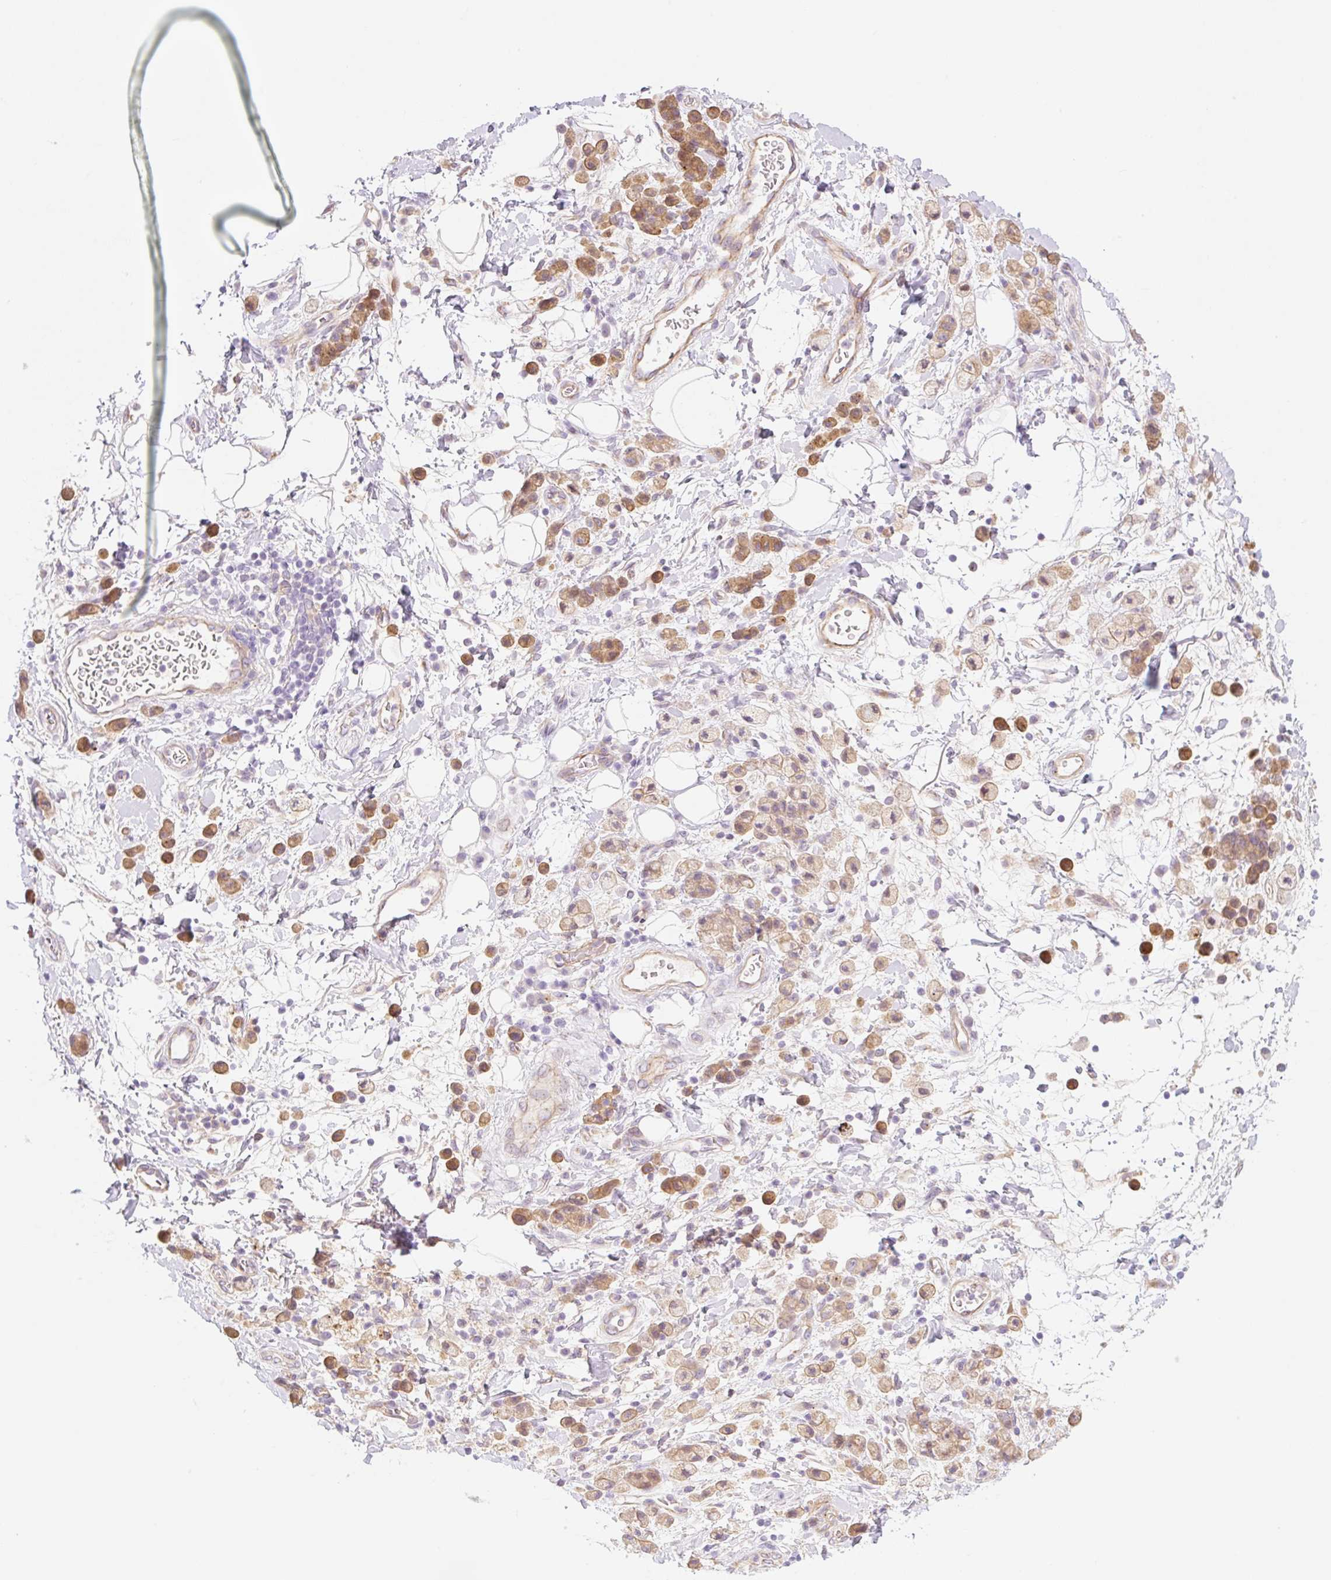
{"staining": {"intensity": "moderate", "quantity": ">75%", "location": "cytoplasmic/membranous"}, "tissue": "stomach cancer", "cell_type": "Tumor cells", "image_type": "cancer", "snomed": [{"axis": "morphology", "description": "Adenocarcinoma, NOS"}, {"axis": "topography", "description": "Stomach"}], "caption": "Adenocarcinoma (stomach) stained with a brown dye demonstrates moderate cytoplasmic/membranous positive expression in about >75% of tumor cells.", "gene": "NLRP5", "patient": {"sex": "male", "age": 77}}